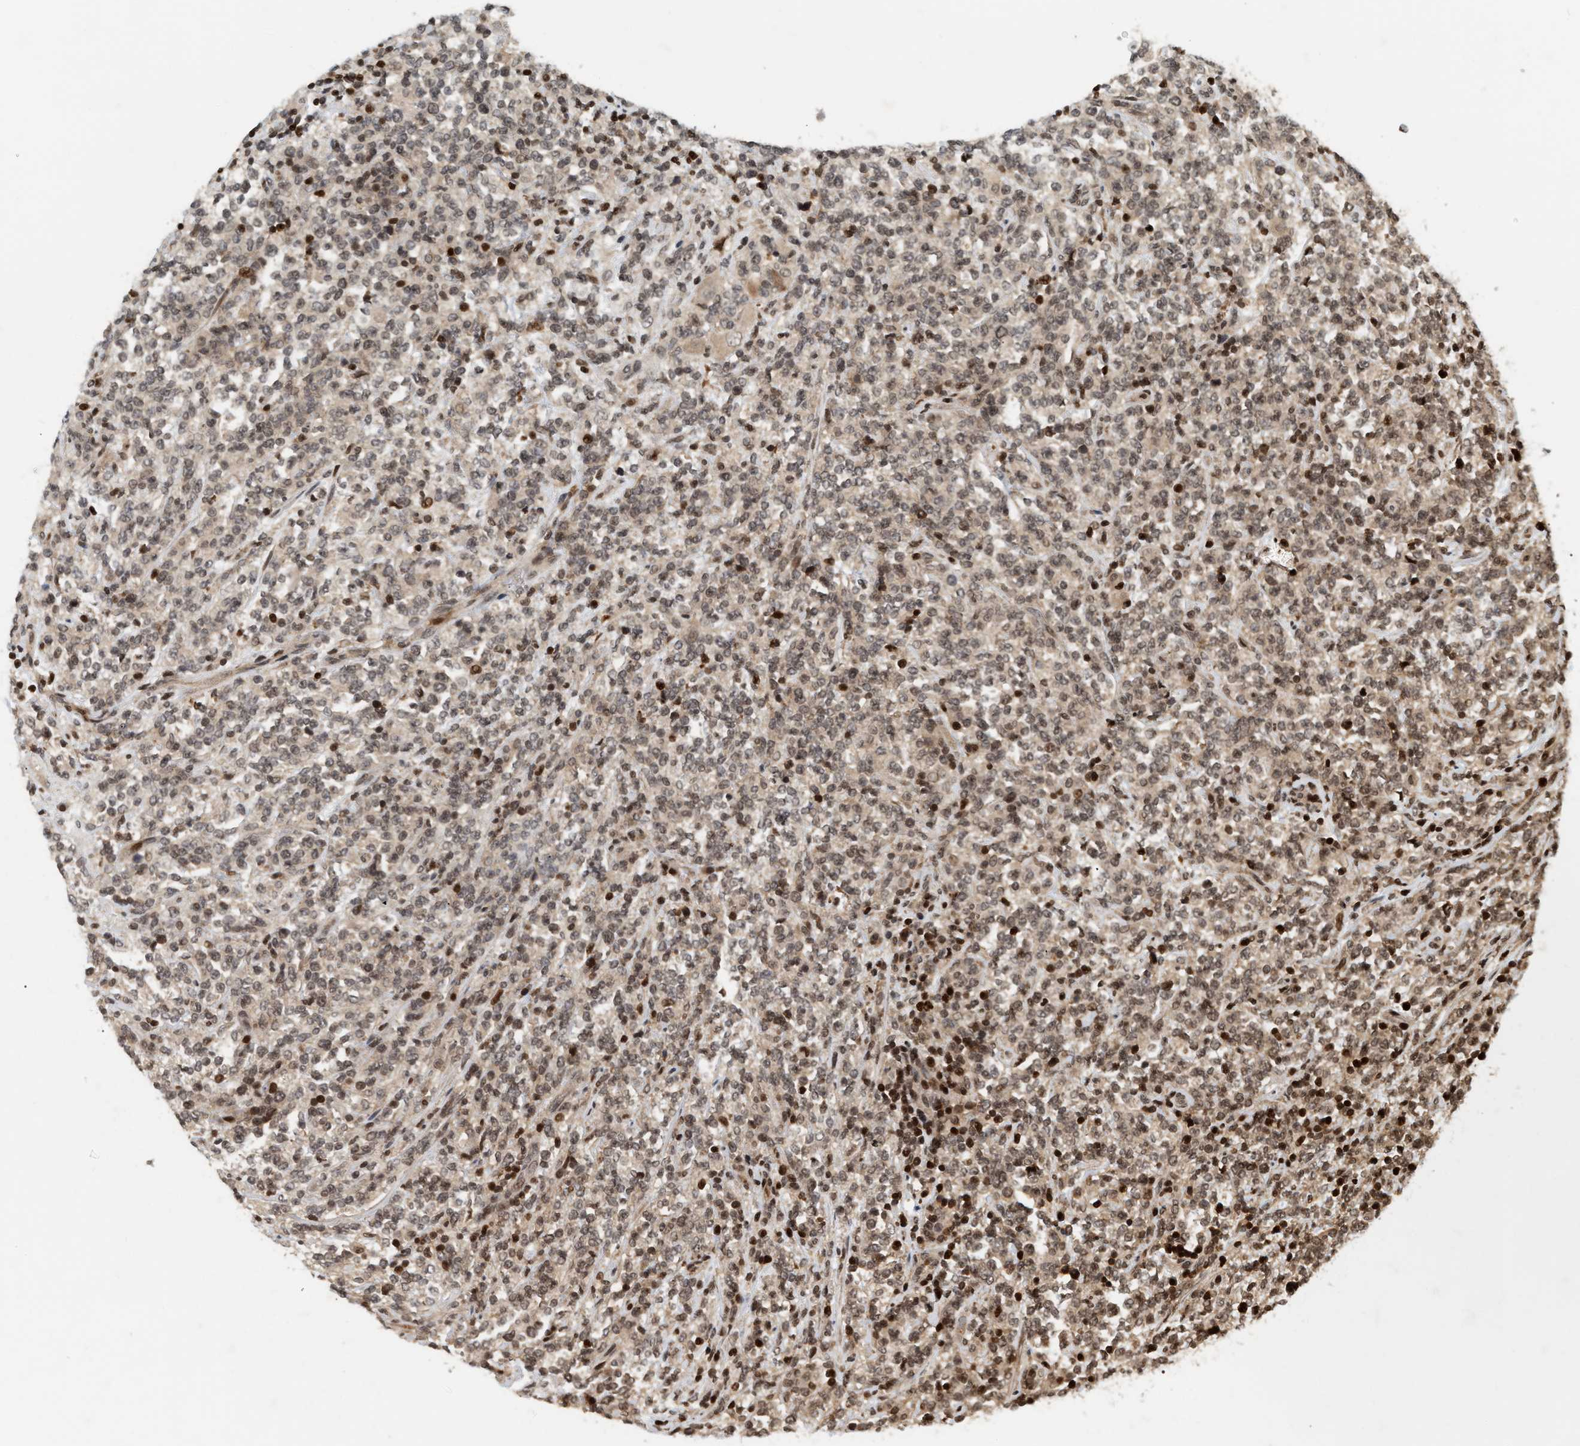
{"staining": {"intensity": "weak", "quantity": ">75%", "location": "nuclear"}, "tissue": "lymphoma", "cell_type": "Tumor cells", "image_type": "cancer", "snomed": [{"axis": "morphology", "description": "Malignant lymphoma, non-Hodgkin's type, High grade"}, {"axis": "topography", "description": "Soft tissue"}], "caption": "A brown stain labels weak nuclear staining of a protein in human lymphoma tumor cells. The staining was performed using DAB (3,3'-diaminobenzidine), with brown indicating positive protein expression. Nuclei are stained blue with hematoxylin.", "gene": "NFE2L2", "patient": {"sex": "male", "age": 18}}